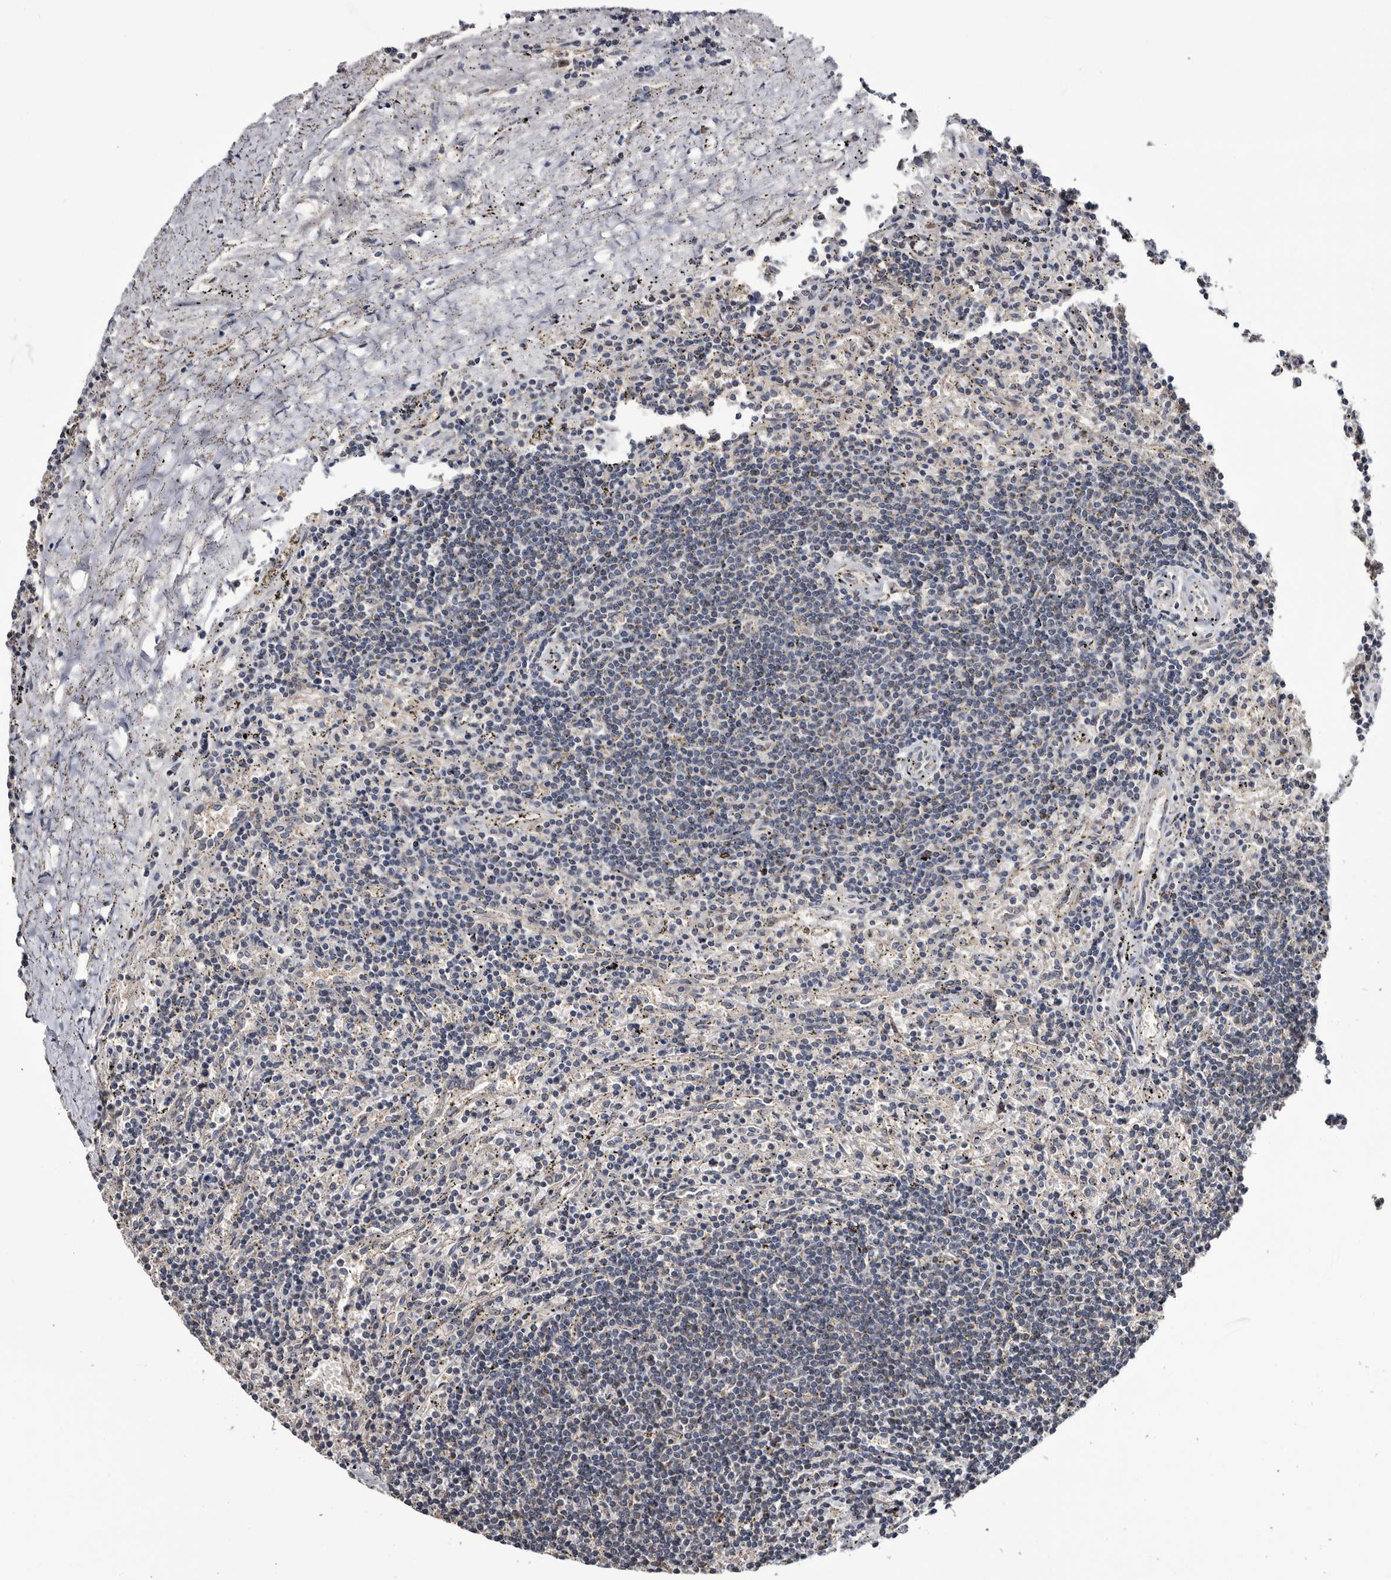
{"staining": {"intensity": "negative", "quantity": "none", "location": "none"}, "tissue": "lymphoma", "cell_type": "Tumor cells", "image_type": "cancer", "snomed": [{"axis": "morphology", "description": "Malignant lymphoma, non-Hodgkin's type, Low grade"}, {"axis": "topography", "description": "Spleen"}], "caption": "A high-resolution histopathology image shows immunohistochemistry staining of malignant lymphoma, non-Hodgkin's type (low-grade), which shows no significant positivity in tumor cells.", "gene": "TTI2", "patient": {"sex": "male", "age": 76}}